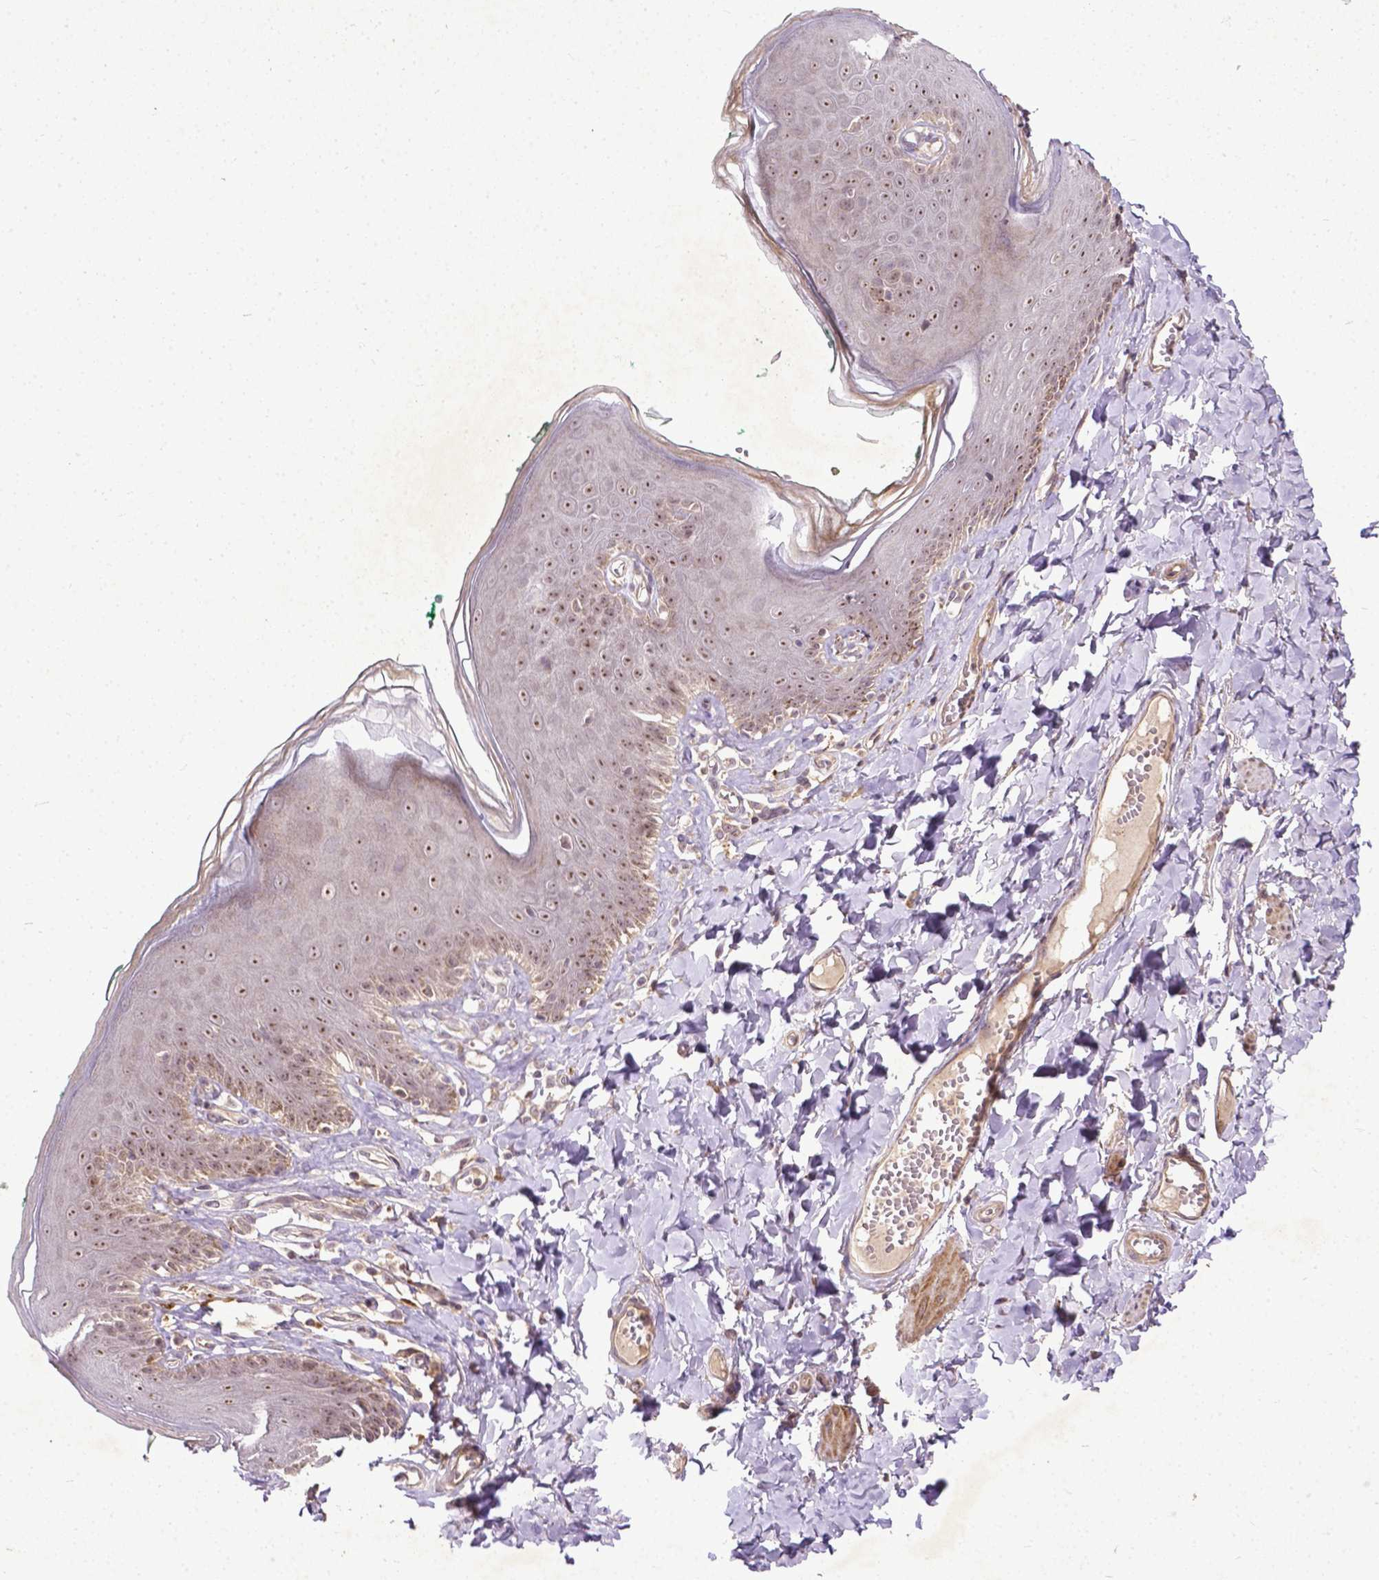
{"staining": {"intensity": "moderate", "quantity": ">75%", "location": "nuclear"}, "tissue": "skin", "cell_type": "Epidermal cells", "image_type": "normal", "snomed": [{"axis": "morphology", "description": "Normal tissue, NOS"}, {"axis": "topography", "description": "Vulva"}, {"axis": "topography", "description": "Peripheral nerve tissue"}], "caption": "High-magnification brightfield microscopy of unremarkable skin stained with DAB (3,3'-diaminobenzidine) (brown) and counterstained with hematoxylin (blue). epidermal cells exhibit moderate nuclear positivity is present in approximately>75% of cells.", "gene": "PARP3", "patient": {"sex": "female", "age": 66}}